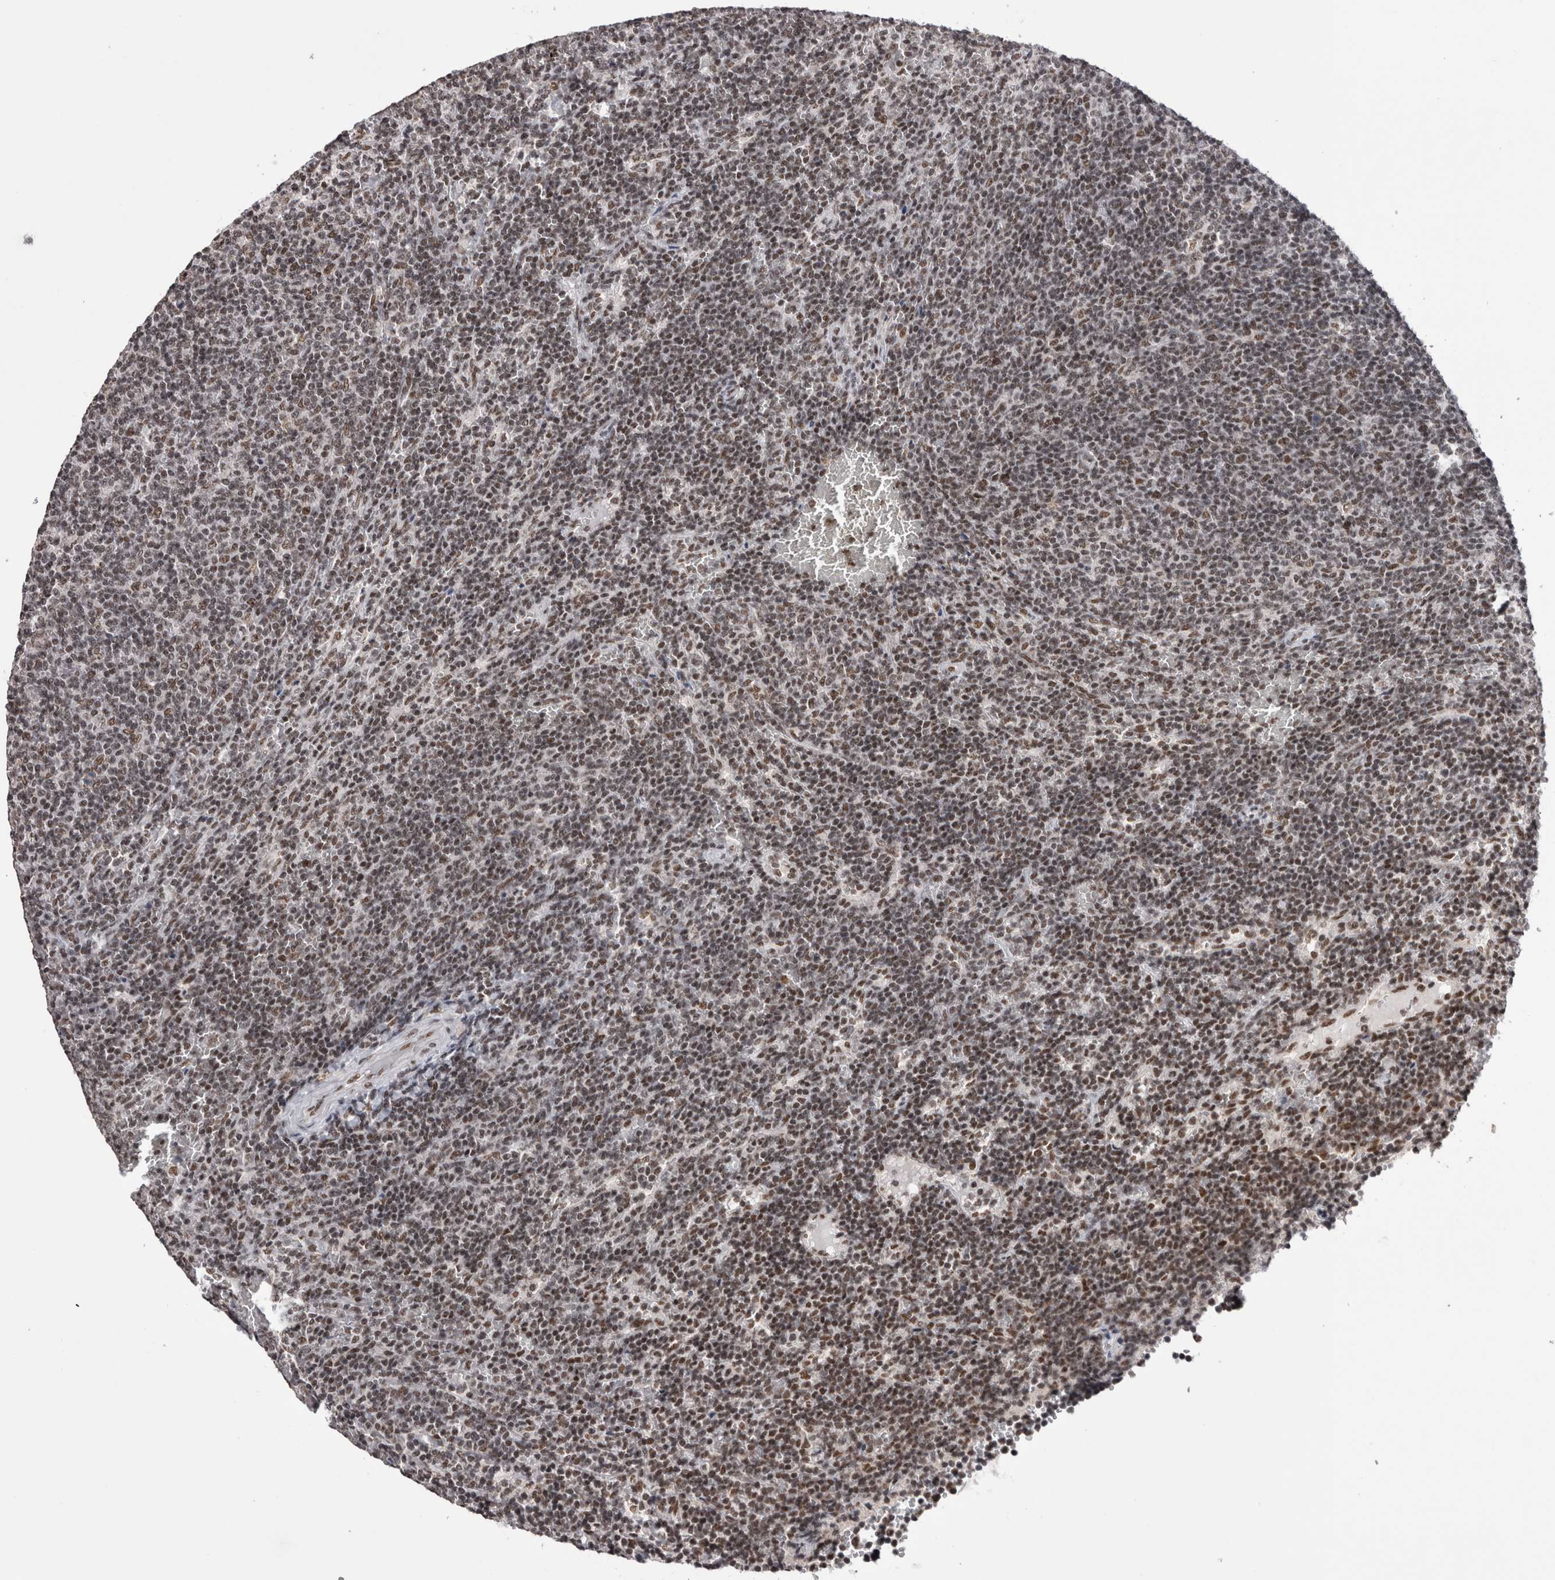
{"staining": {"intensity": "moderate", "quantity": "25%-75%", "location": "nuclear"}, "tissue": "lymphoma", "cell_type": "Tumor cells", "image_type": "cancer", "snomed": [{"axis": "morphology", "description": "Malignant lymphoma, non-Hodgkin's type, Low grade"}, {"axis": "topography", "description": "Spleen"}], "caption": "Brown immunohistochemical staining in lymphoma shows moderate nuclear expression in approximately 25%-75% of tumor cells. (DAB IHC with brightfield microscopy, high magnification).", "gene": "SMC1A", "patient": {"sex": "female", "age": 50}}